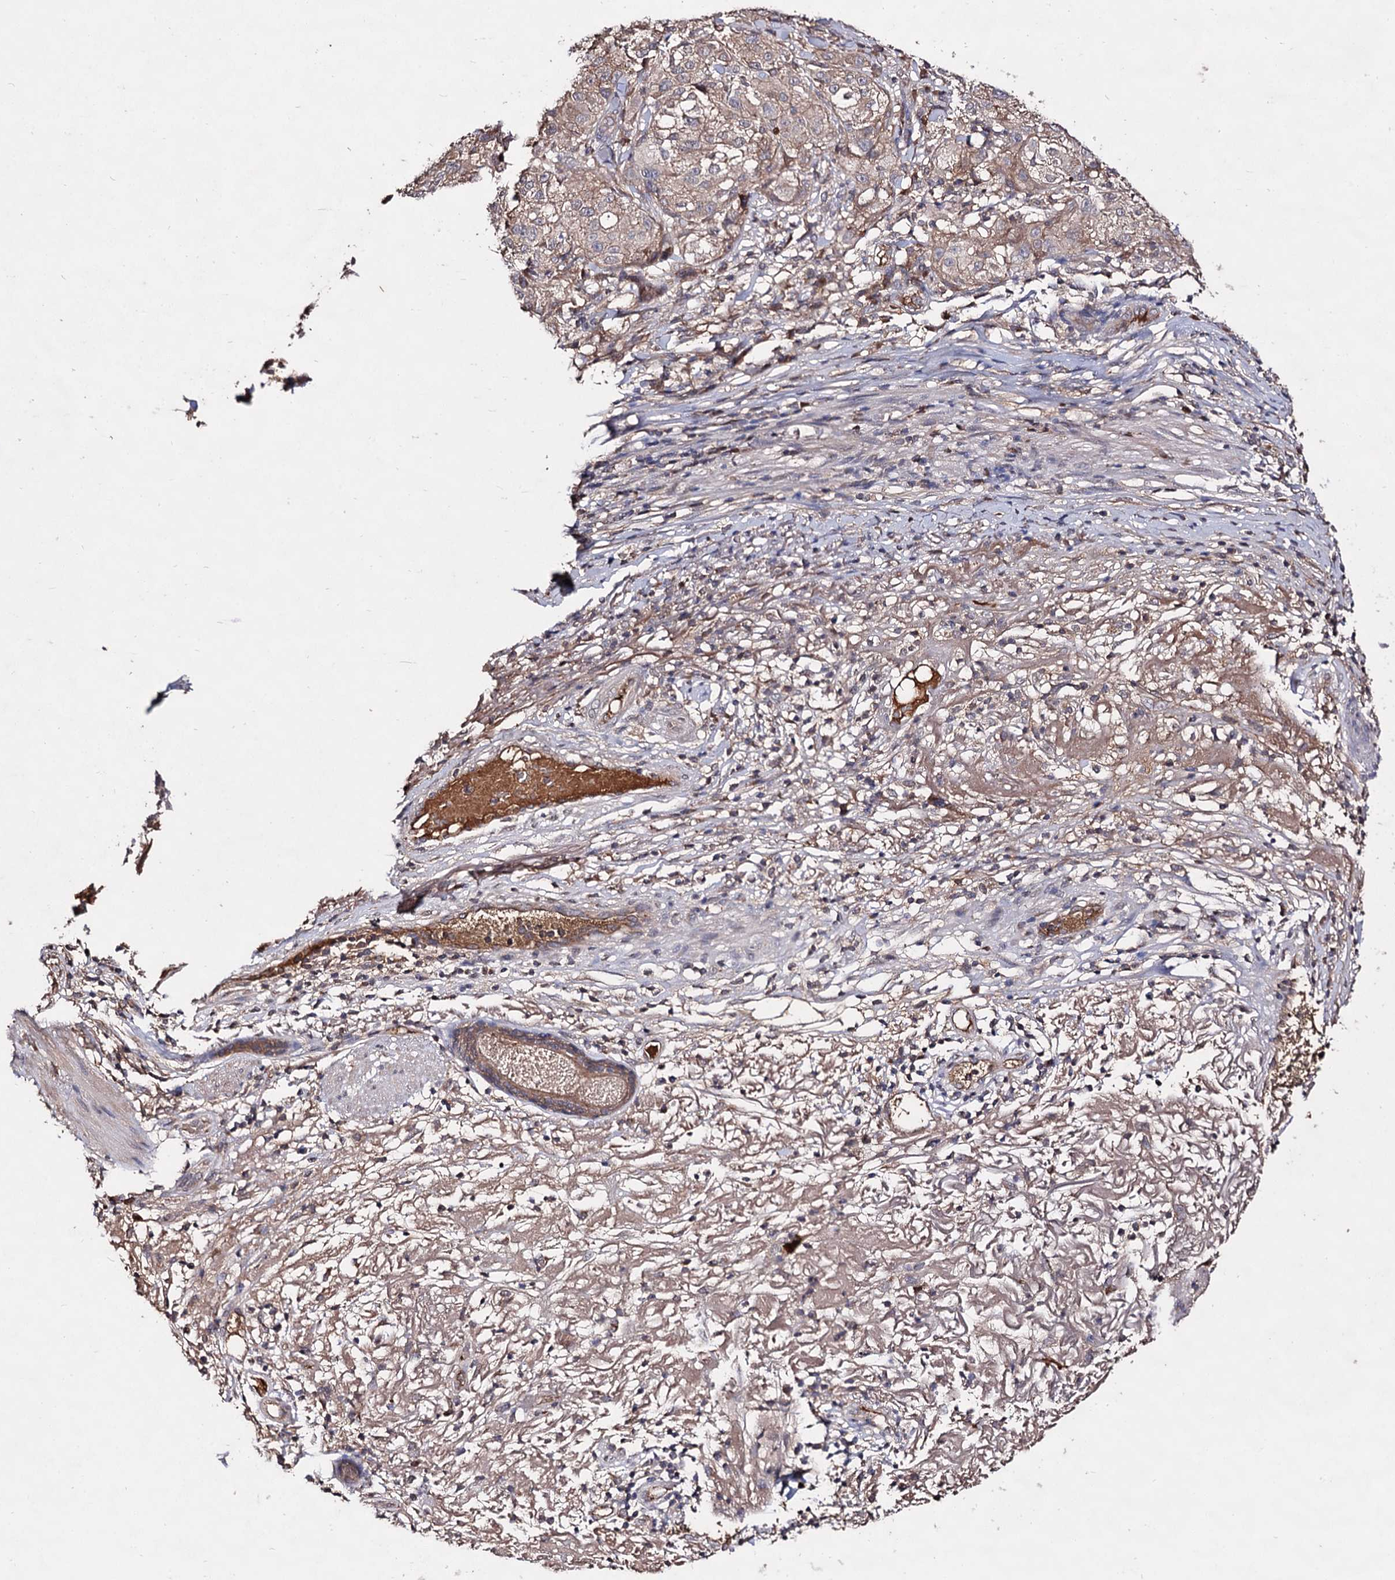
{"staining": {"intensity": "weak", "quantity": ">75%", "location": "cytoplasmic/membranous"}, "tissue": "melanoma", "cell_type": "Tumor cells", "image_type": "cancer", "snomed": [{"axis": "morphology", "description": "Necrosis, NOS"}, {"axis": "morphology", "description": "Malignant melanoma, NOS"}, {"axis": "topography", "description": "Skin"}], "caption": "Brown immunohistochemical staining in human malignant melanoma demonstrates weak cytoplasmic/membranous staining in approximately >75% of tumor cells.", "gene": "ARFIP2", "patient": {"sex": "female", "age": 87}}